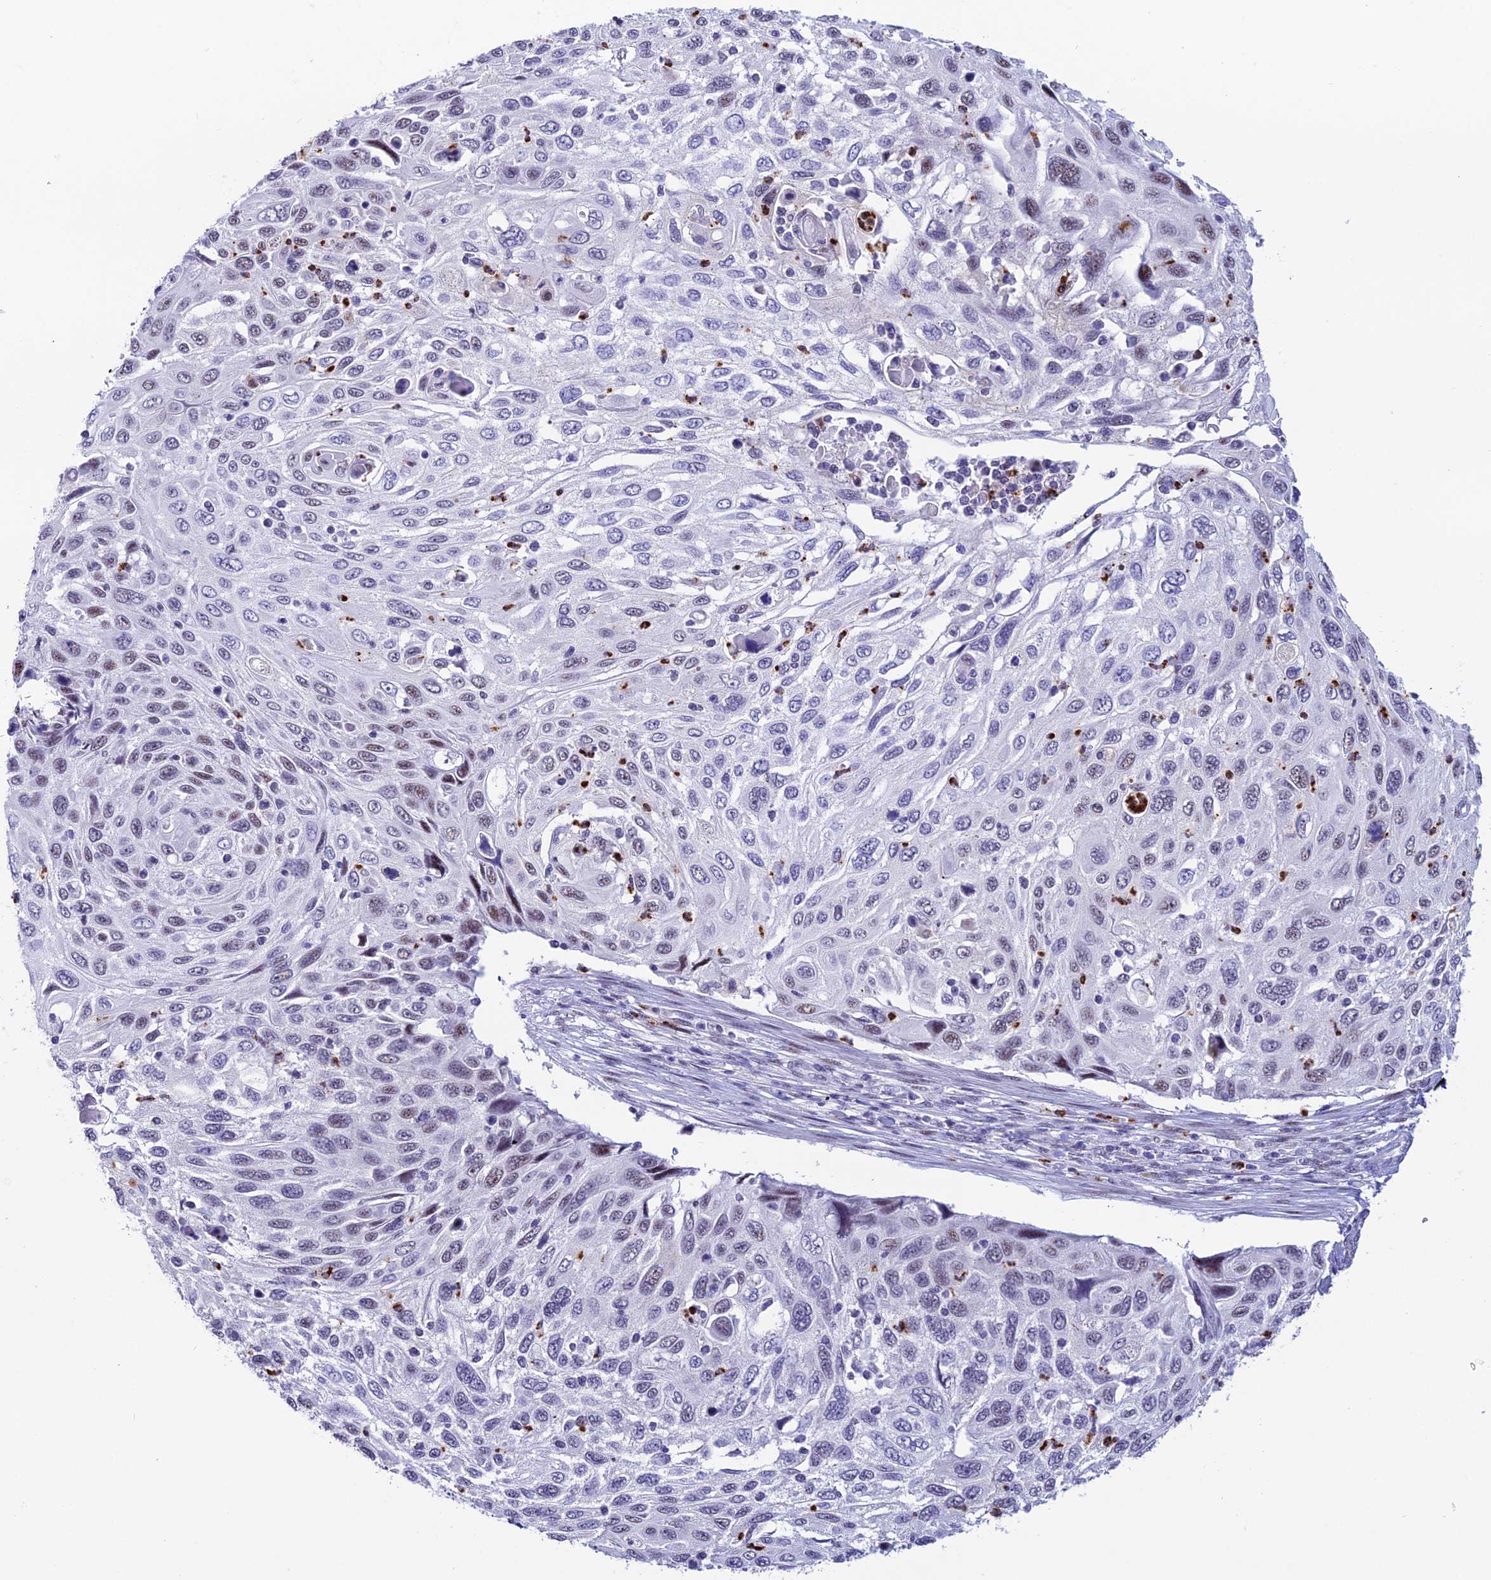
{"staining": {"intensity": "weak", "quantity": "25%-75%", "location": "nuclear"}, "tissue": "cervical cancer", "cell_type": "Tumor cells", "image_type": "cancer", "snomed": [{"axis": "morphology", "description": "Squamous cell carcinoma, NOS"}, {"axis": "topography", "description": "Cervix"}], "caption": "Immunohistochemistry (IHC) (DAB) staining of cervical cancer displays weak nuclear protein positivity in about 25%-75% of tumor cells. (DAB = brown stain, brightfield microscopy at high magnification).", "gene": "MFSD2B", "patient": {"sex": "female", "age": 70}}